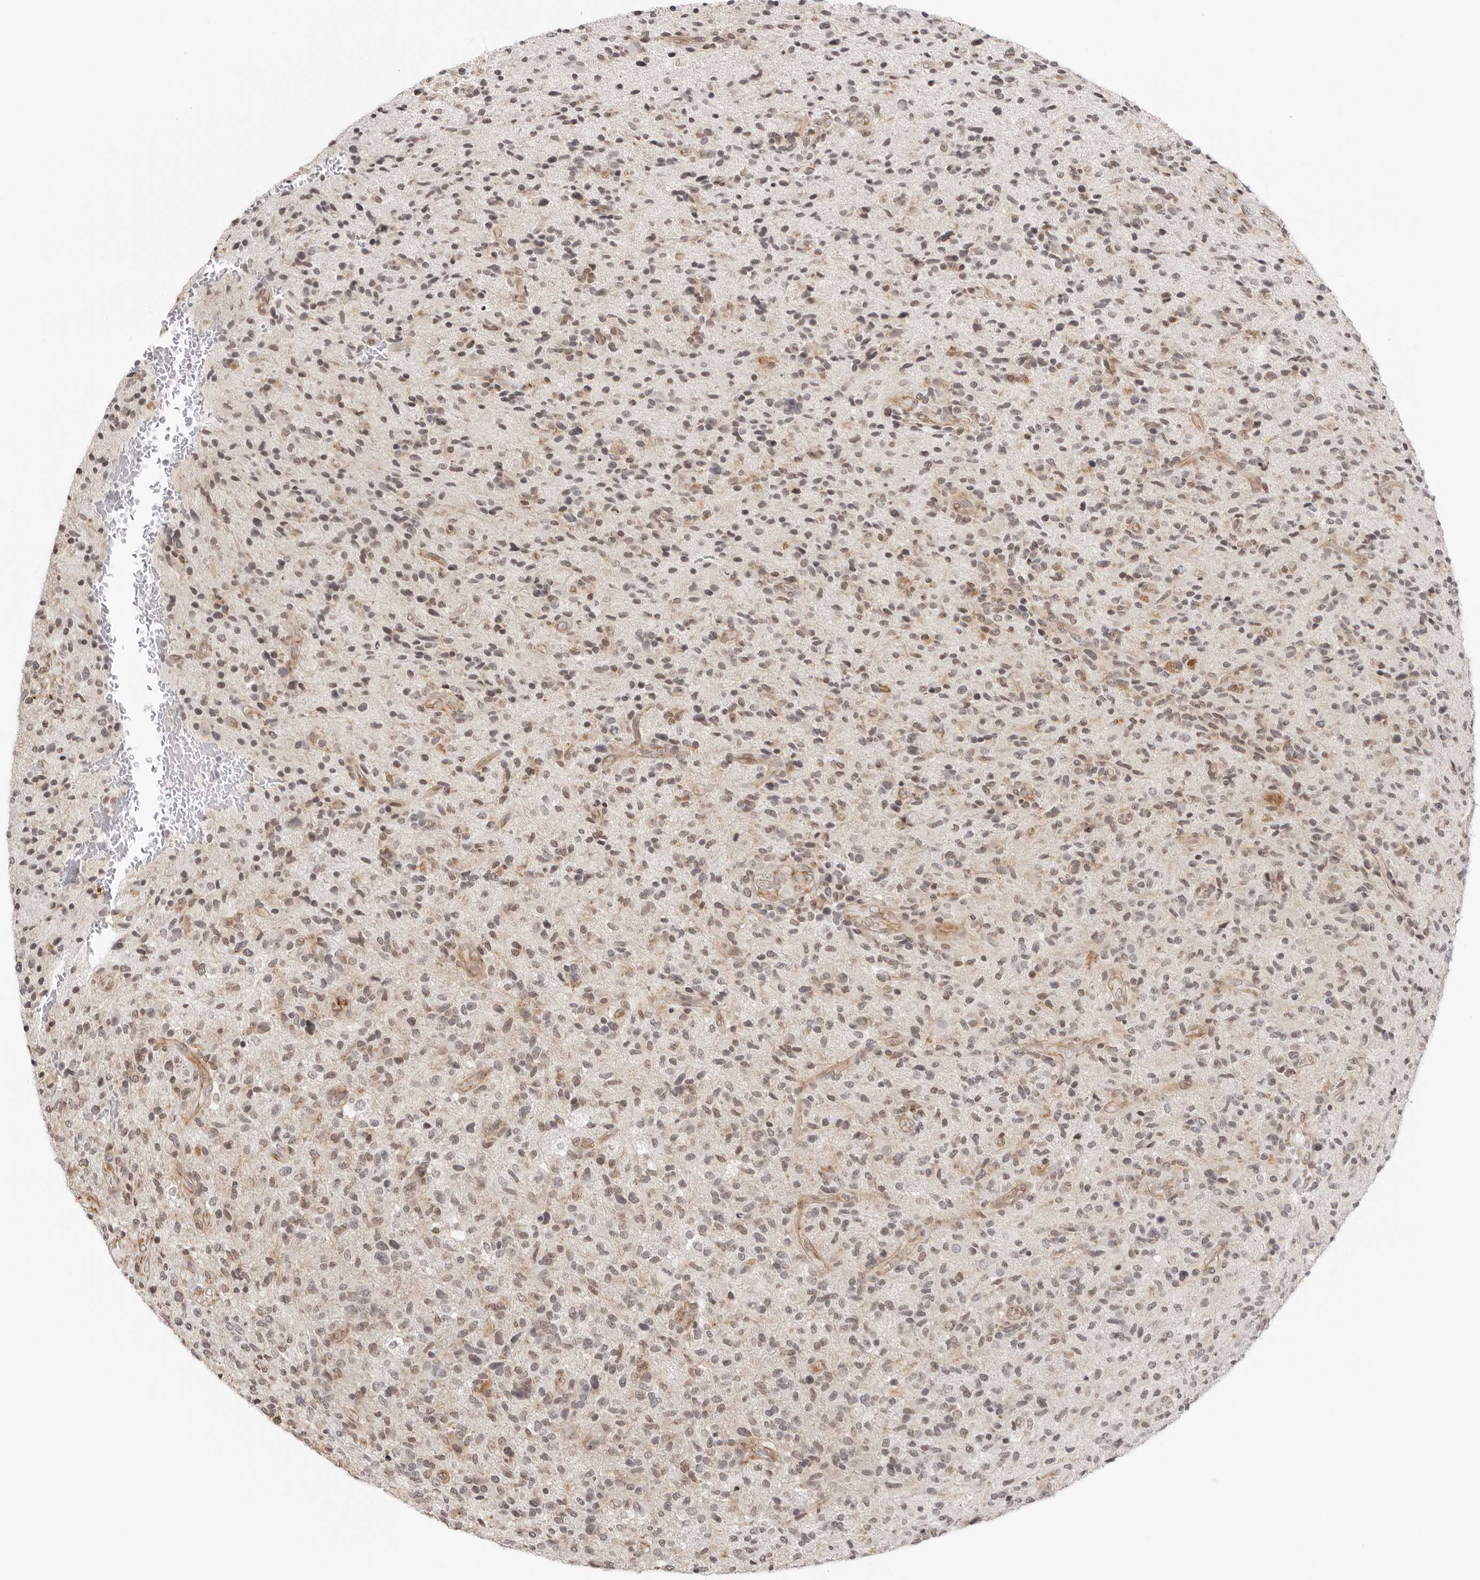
{"staining": {"intensity": "weak", "quantity": ">75%", "location": "nuclear"}, "tissue": "glioma", "cell_type": "Tumor cells", "image_type": "cancer", "snomed": [{"axis": "morphology", "description": "Glioma, malignant, High grade"}, {"axis": "topography", "description": "Brain"}], "caption": "Protein staining of malignant glioma (high-grade) tissue reveals weak nuclear positivity in about >75% of tumor cells.", "gene": "TRAPPC3", "patient": {"sex": "male", "age": 72}}